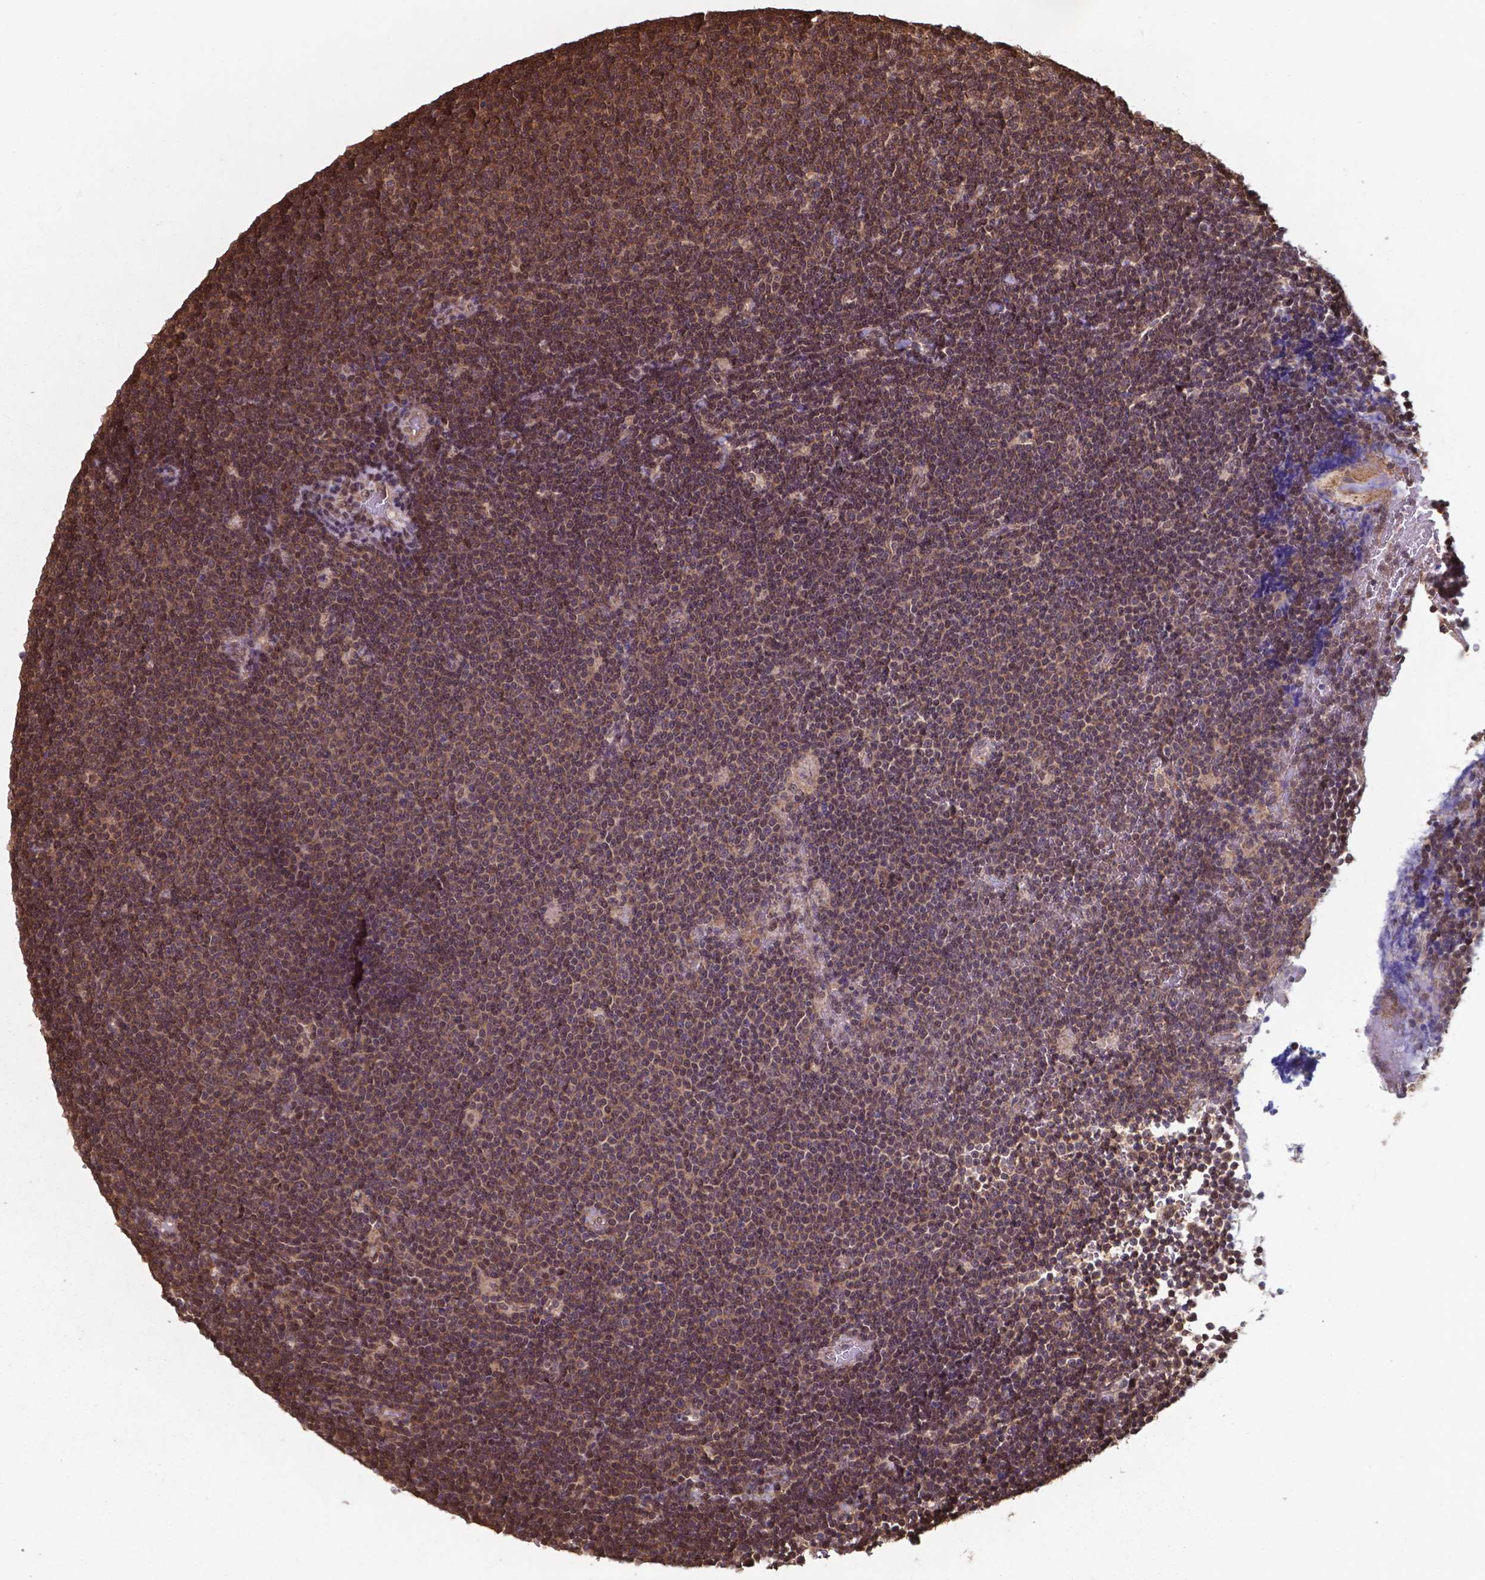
{"staining": {"intensity": "moderate", "quantity": ">75%", "location": "cytoplasmic/membranous,nuclear"}, "tissue": "lymphoma", "cell_type": "Tumor cells", "image_type": "cancer", "snomed": [{"axis": "morphology", "description": "Malignant lymphoma, non-Hodgkin's type, Low grade"}, {"axis": "topography", "description": "Brain"}], "caption": "Moderate cytoplasmic/membranous and nuclear expression is identified in approximately >75% of tumor cells in lymphoma.", "gene": "CHP2", "patient": {"sex": "female", "age": 66}}